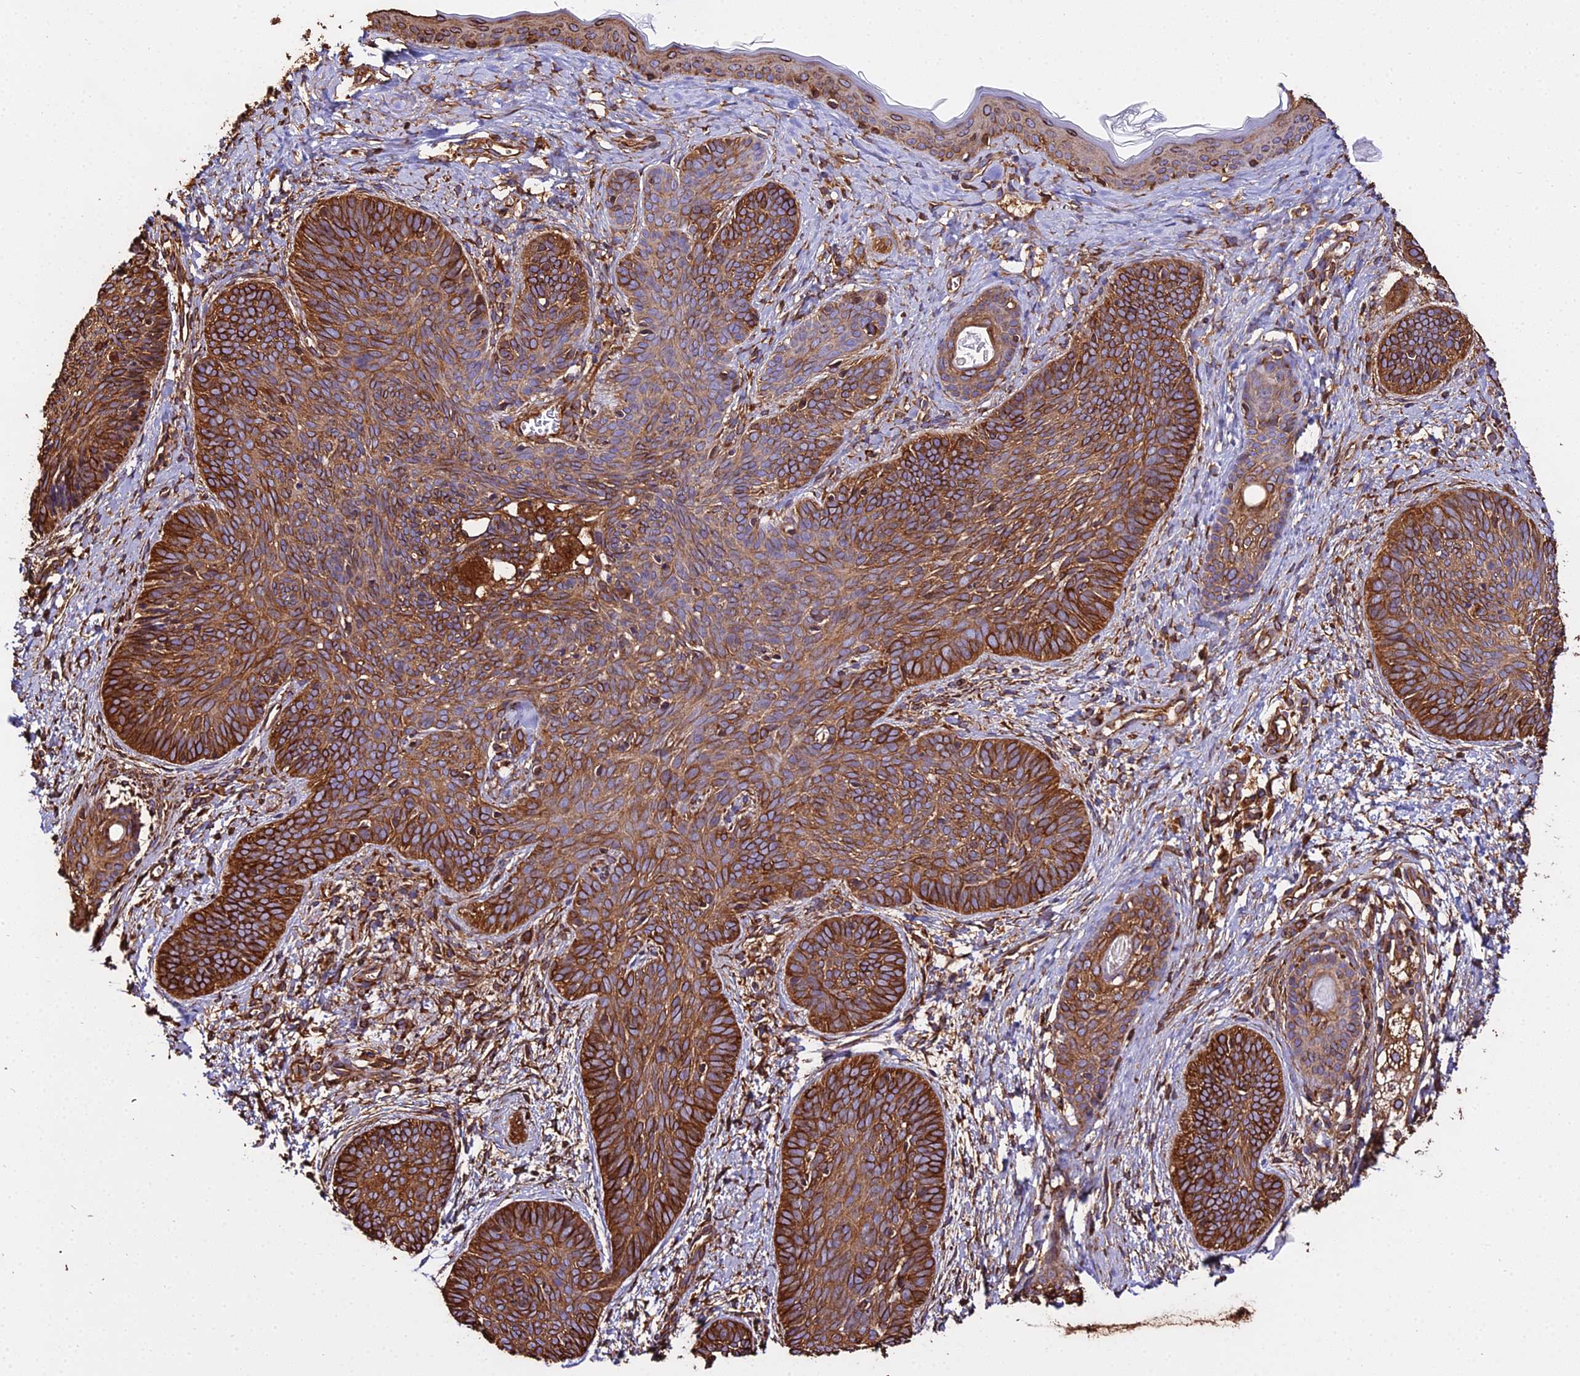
{"staining": {"intensity": "strong", "quantity": ">75%", "location": "cytoplasmic/membranous"}, "tissue": "skin cancer", "cell_type": "Tumor cells", "image_type": "cancer", "snomed": [{"axis": "morphology", "description": "Basal cell carcinoma"}, {"axis": "topography", "description": "Skin"}], "caption": "Immunohistochemical staining of human skin cancer shows high levels of strong cytoplasmic/membranous staining in about >75% of tumor cells. (Stains: DAB in brown, nuclei in blue, Microscopy: brightfield microscopy at high magnification).", "gene": "TUBA3D", "patient": {"sex": "female", "age": 81}}